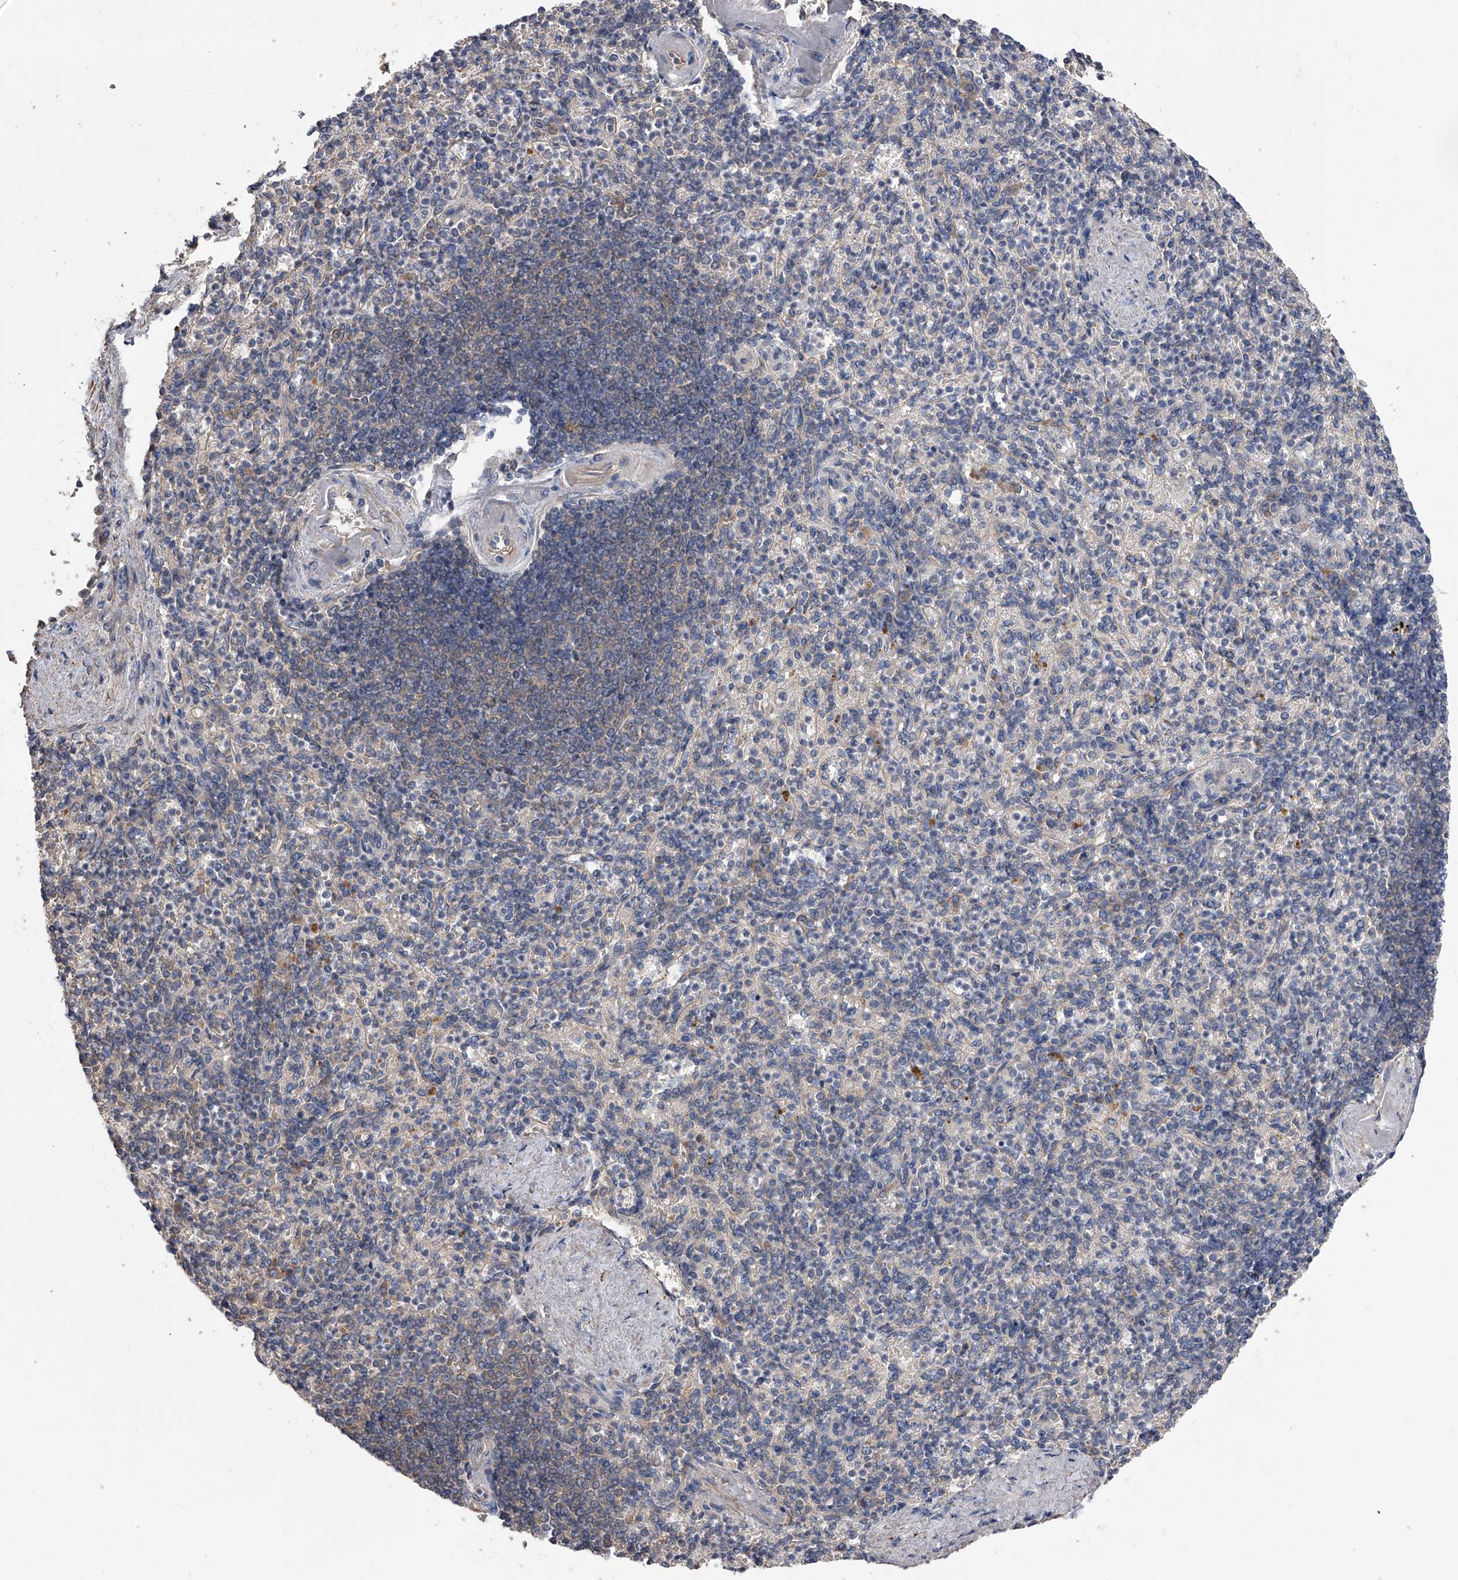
{"staining": {"intensity": "negative", "quantity": "none", "location": "none"}, "tissue": "spleen", "cell_type": "Cells in red pulp", "image_type": "normal", "snomed": [{"axis": "morphology", "description": "Normal tissue, NOS"}, {"axis": "topography", "description": "Spleen"}], "caption": "DAB (3,3'-diaminobenzidine) immunohistochemical staining of unremarkable spleen demonstrates no significant staining in cells in red pulp.", "gene": "CFAP298", "patient": {"sex": "female", "age": 74}}